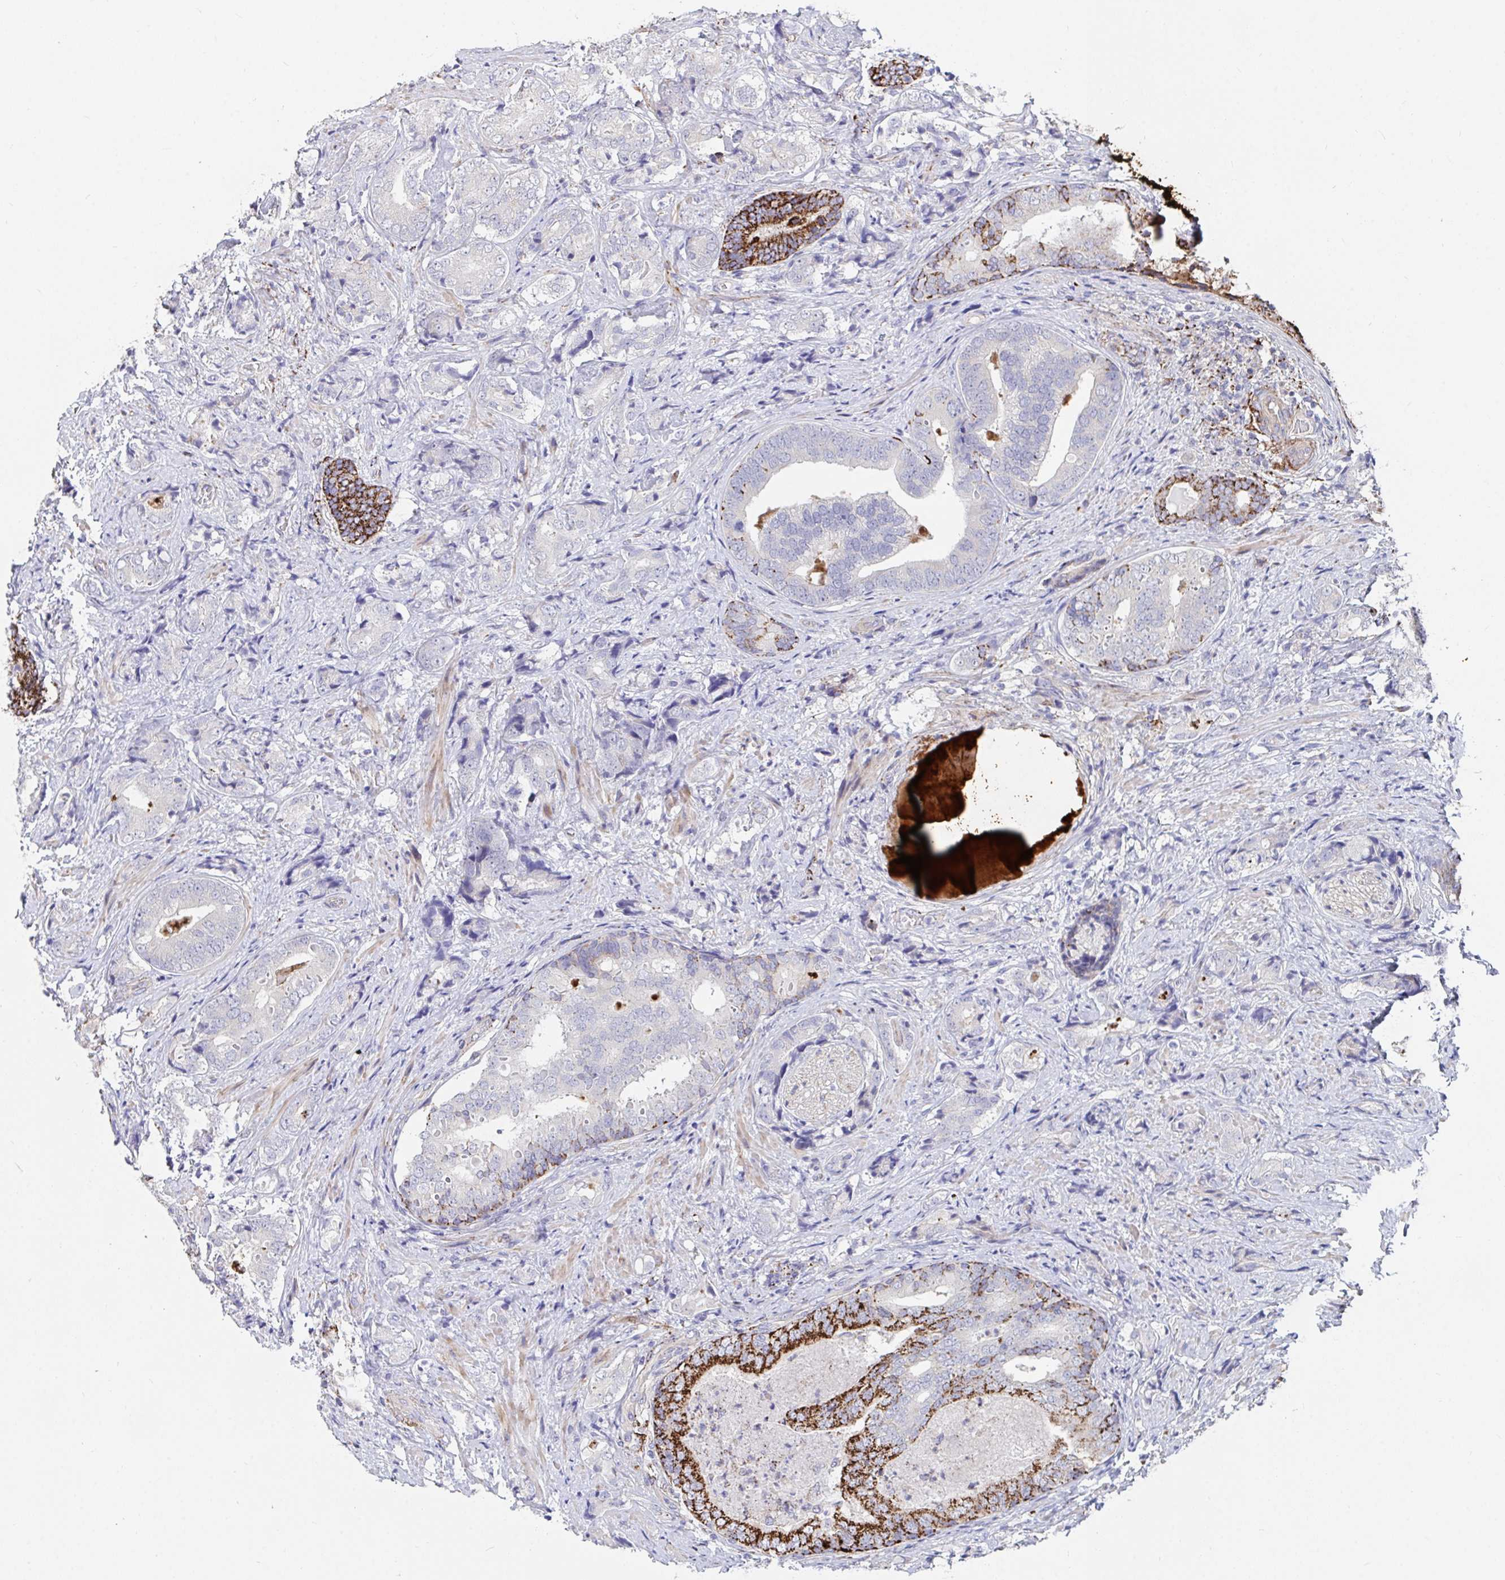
{"staining": {"intensity": "strong", "quantity": "<25%", "location": "cytoplasmic/membranous"}, "tissue": "prostate cancer", "cell_type": "Tumor cells", "image_type": "cancer", "snomed": [{"axis": "morphology", "description": "Adenocarcinoma, High grade"}, {"axis": "topography", "description": "Prostate"}], "caption": "Tumor cells demonstrate medium levels of strong cytoplasmic/membranous staining in approximately <25% of cells in human prostate adenocarcinoma (high-grade).", "gene": "FAM156B", "patient": {"sex": "male", "age": 62}}